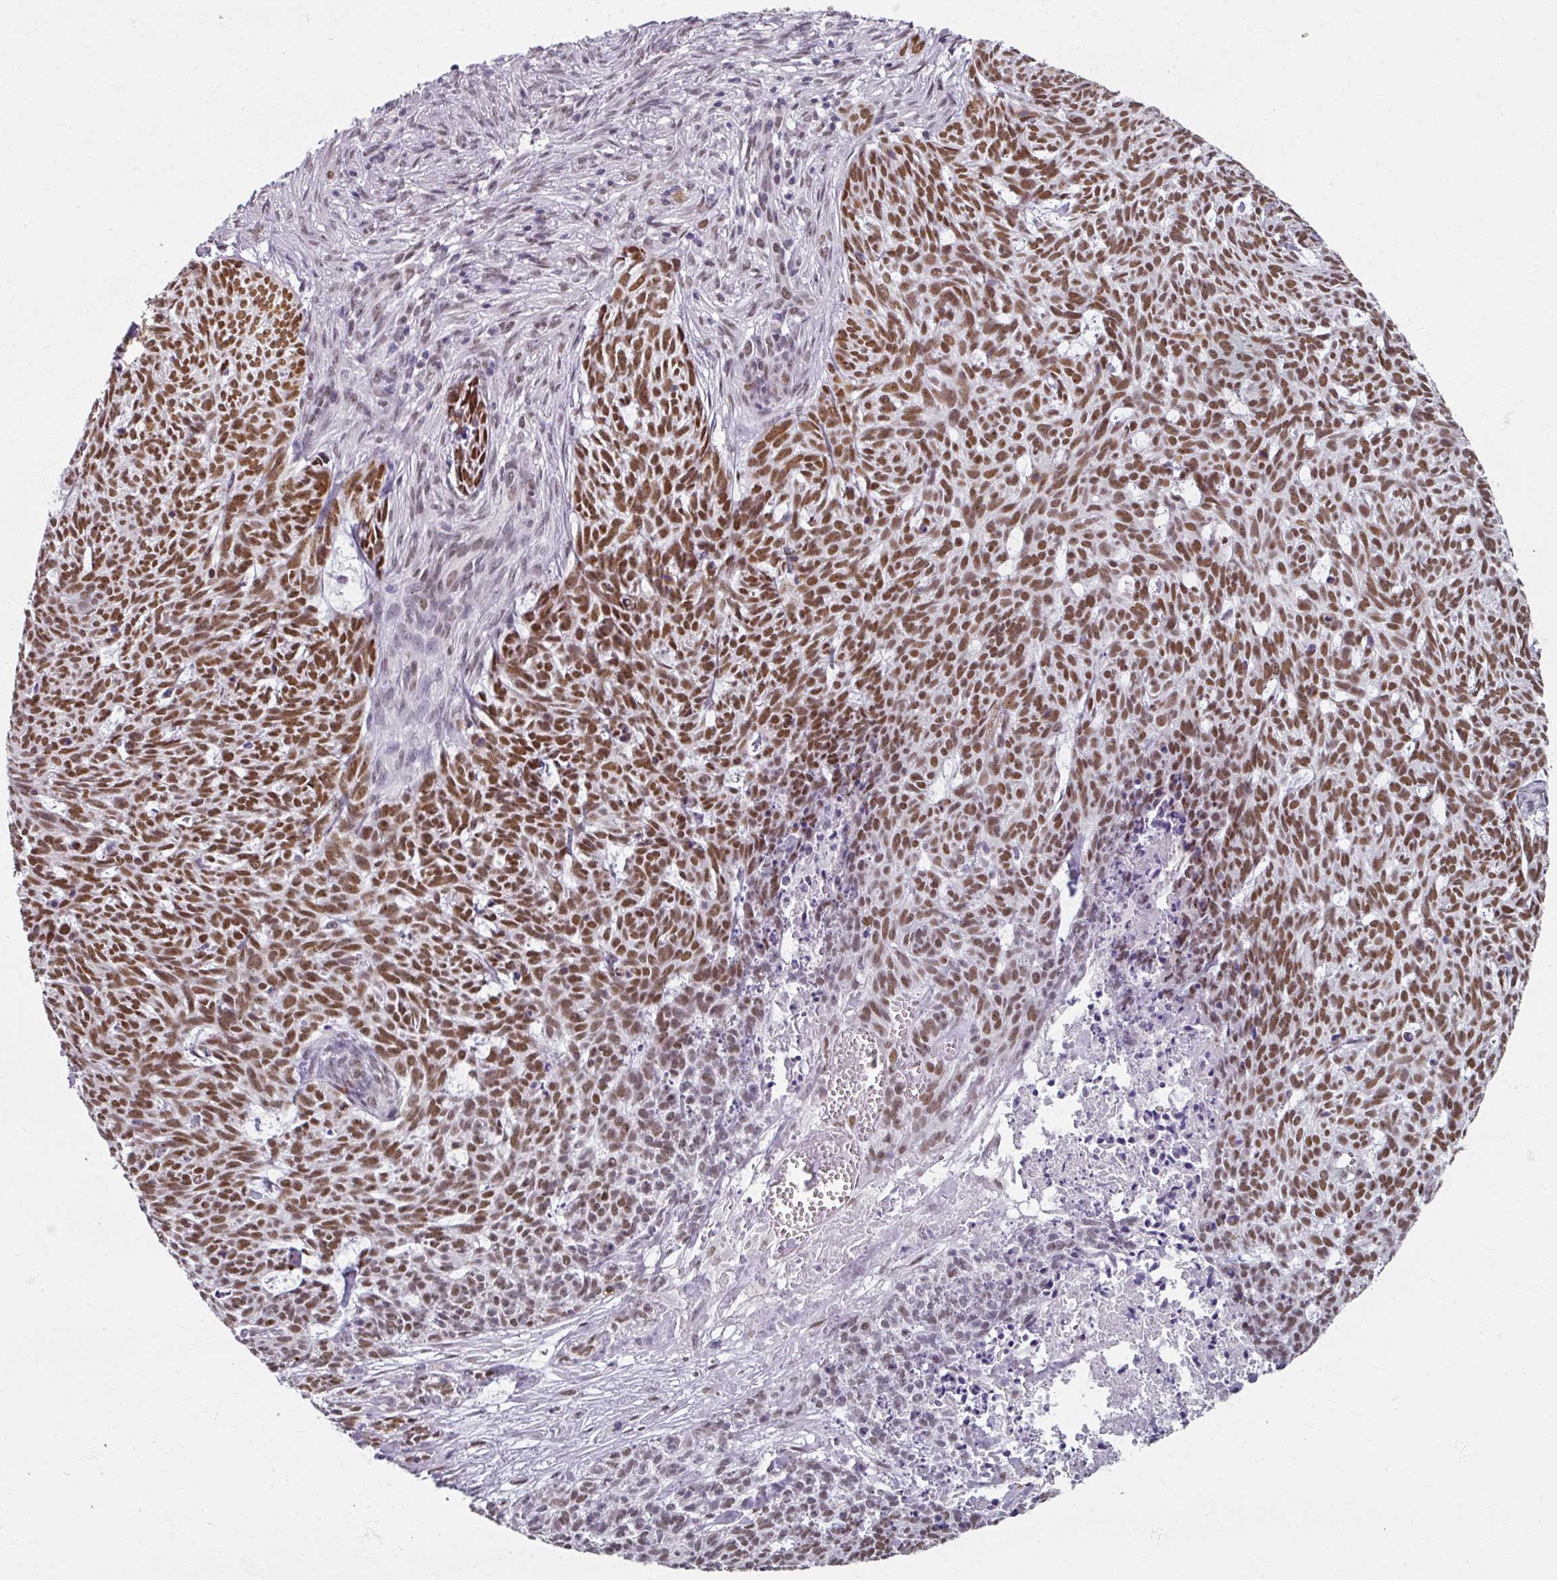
{"staining": {"intensity": "moderate", "quantity": ">75%", "location": "nuclear"}, "tissue": "skin cancer", "cell_type": "Tumor cells", "image_type": "cancer", "snomed": [{"axis": "morphology", "description": "Basal cell carcinoma"}, {"axis": "topography", "description": "Skin"}], "caption": "Immunohistochemistry micrograph of neoplastic tissue: human skin cancer (basal cell carcinoma) stained using IHC displays medium levels of moderate protein expression localized specifically in the nuclear of tumor cells, appearing as a nuclear brown color.", "gene": "RIPOR3", "patient": {"sex": "female", "age": 93}}